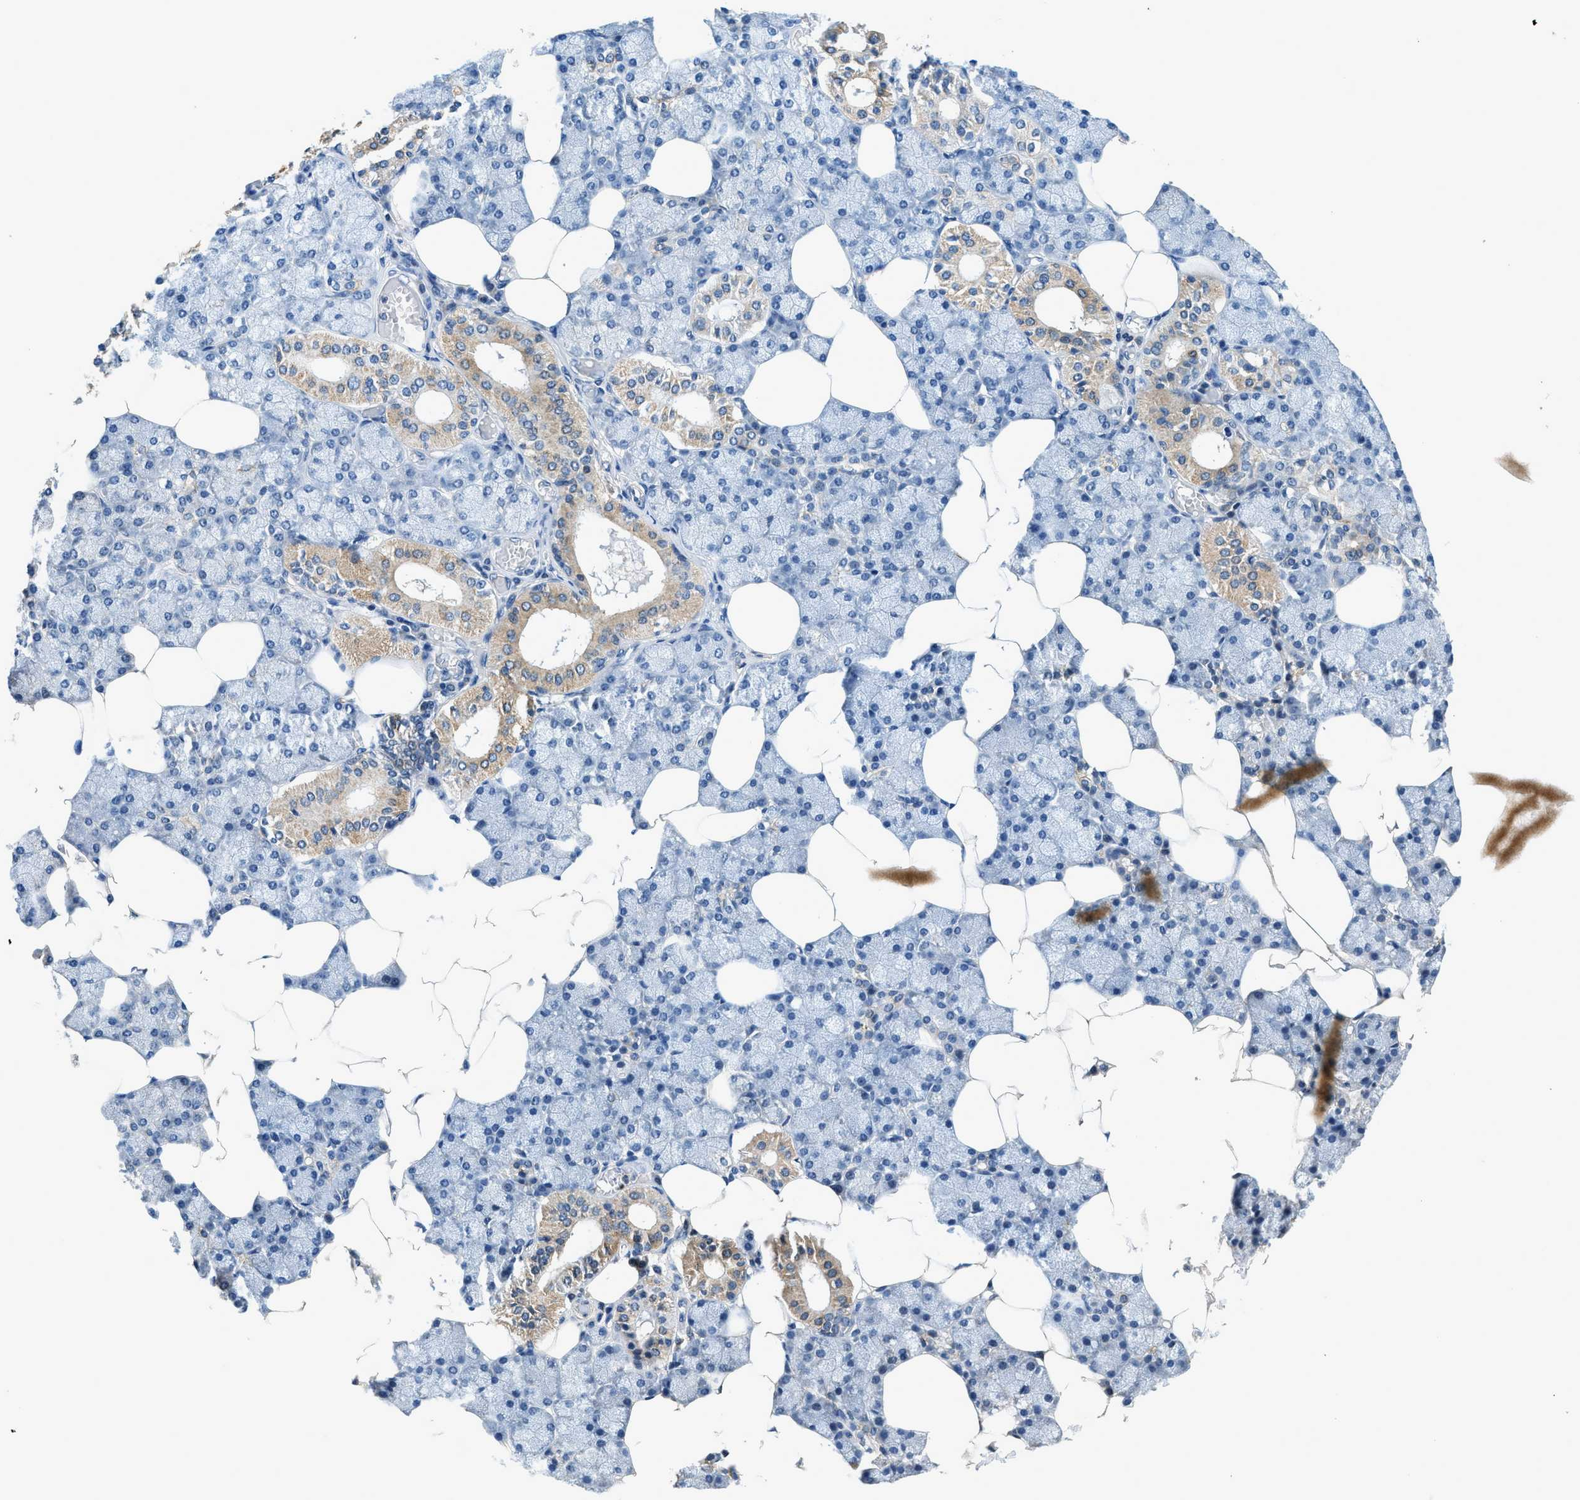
{"staining": {"intensity": "moderate", "quantity": "25%-75%", "location": "cytoplasmic/membranous"}, "tissue": "salivary gland", "cell_type": "Glandular cells", "image_type": "normal", "snomed": [{"axis": "morphology", "description": "Normal tissue, NOS"}, {"axis": "topography", "description": "Salivary gland"}], "caption": "Immunohistochemistry photomicrograph of benign salivary gland stained for a protein (brown), which displays medium levels of moderate cytoplasmic/membranous expression in about 25%-75% of glandular cells.", "gene": "SSH2", "patient": {"sex": "male", "age": 62}}